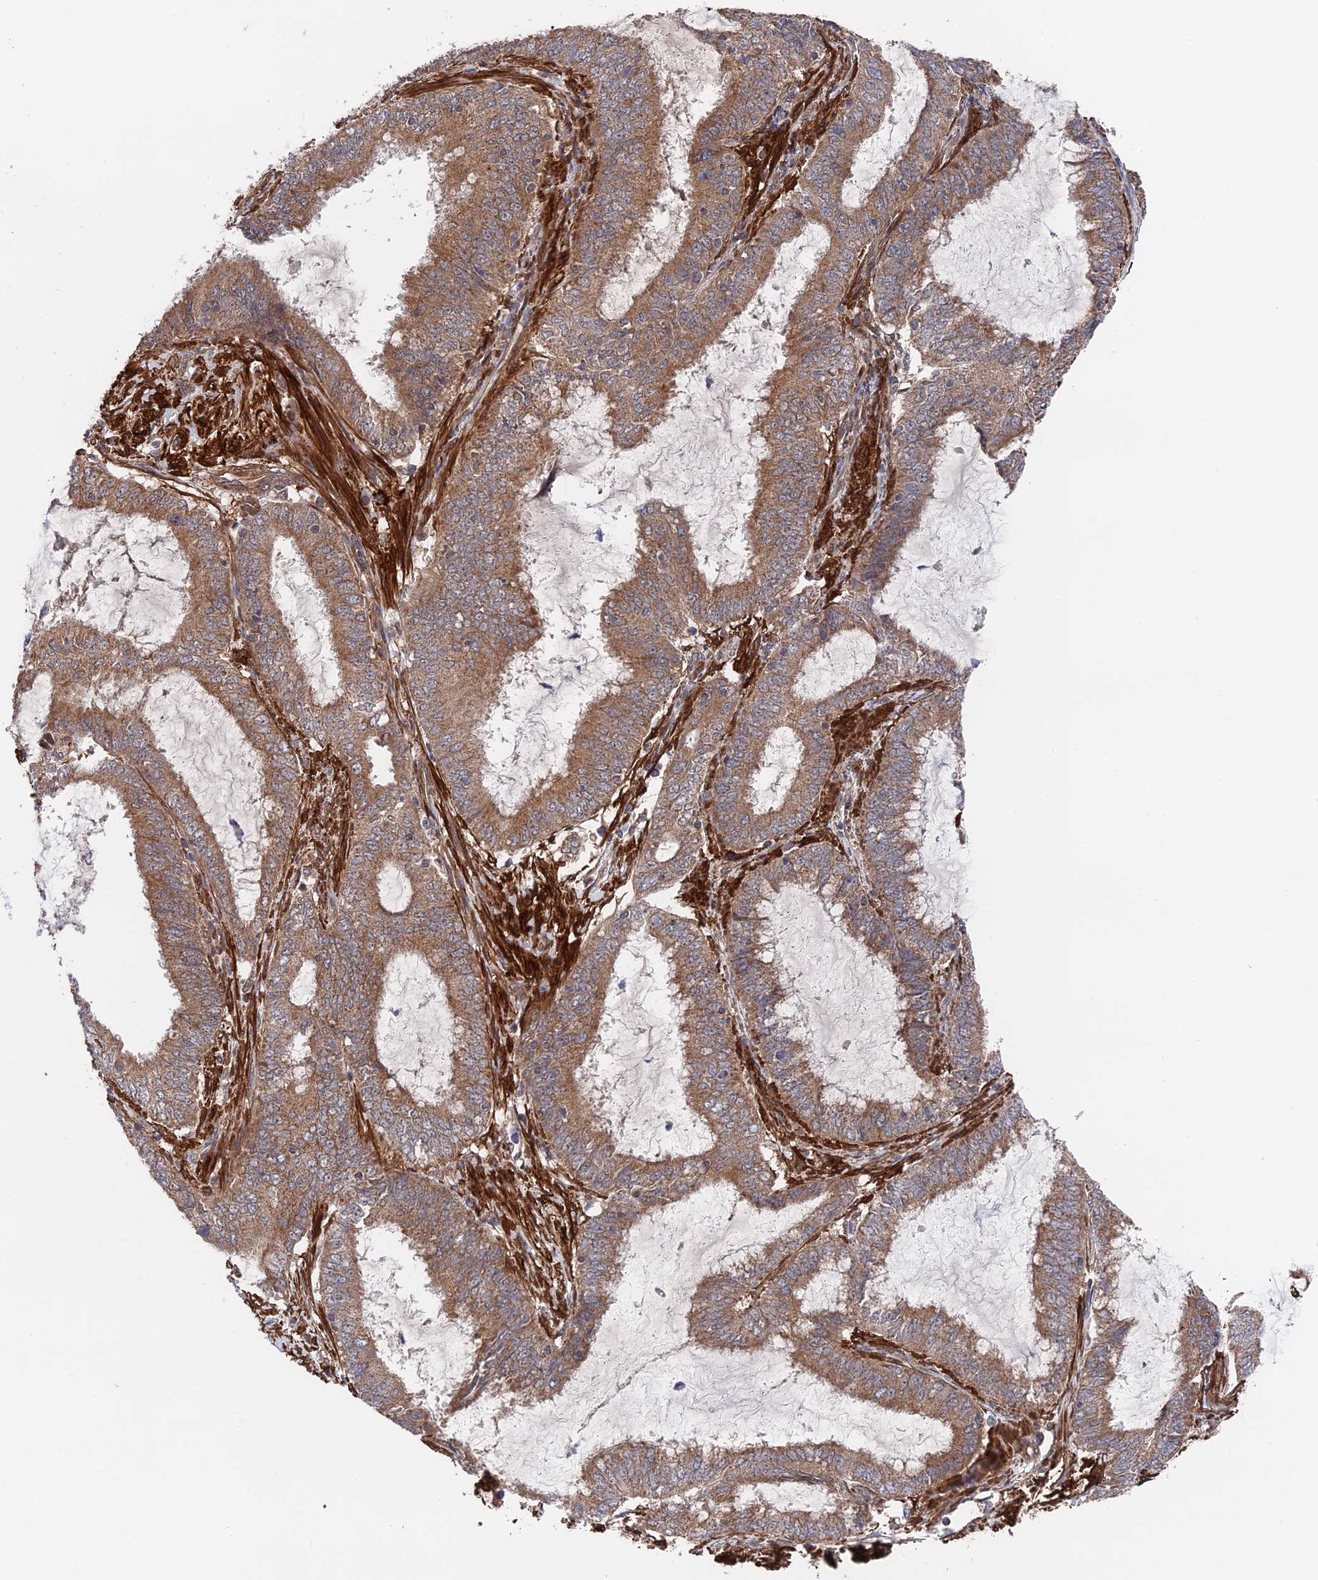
{"staining": {"intensity": "moderate", "quantity": ">75%", "location": "cytoplasmic/membranous"}, "tissue": "endometrial cancer", "cell_type": "Tumor cells", "image_type": "cancer", "snomed": [{"axis": "morphology", "description": "Adenocarcinoma, NOS"}, {"axis": "topography", "description": "Endometrium"}], "caption": "A histopathology image showing moderate cytoplasmic/membranous expression in about >75% of tumor cells in endometrial cancer (adenocarcinoma), as visualized by brown immunohistochemical staining.", "gene": "ZNF320", "patient": {"sex": "female", "age": 51}}